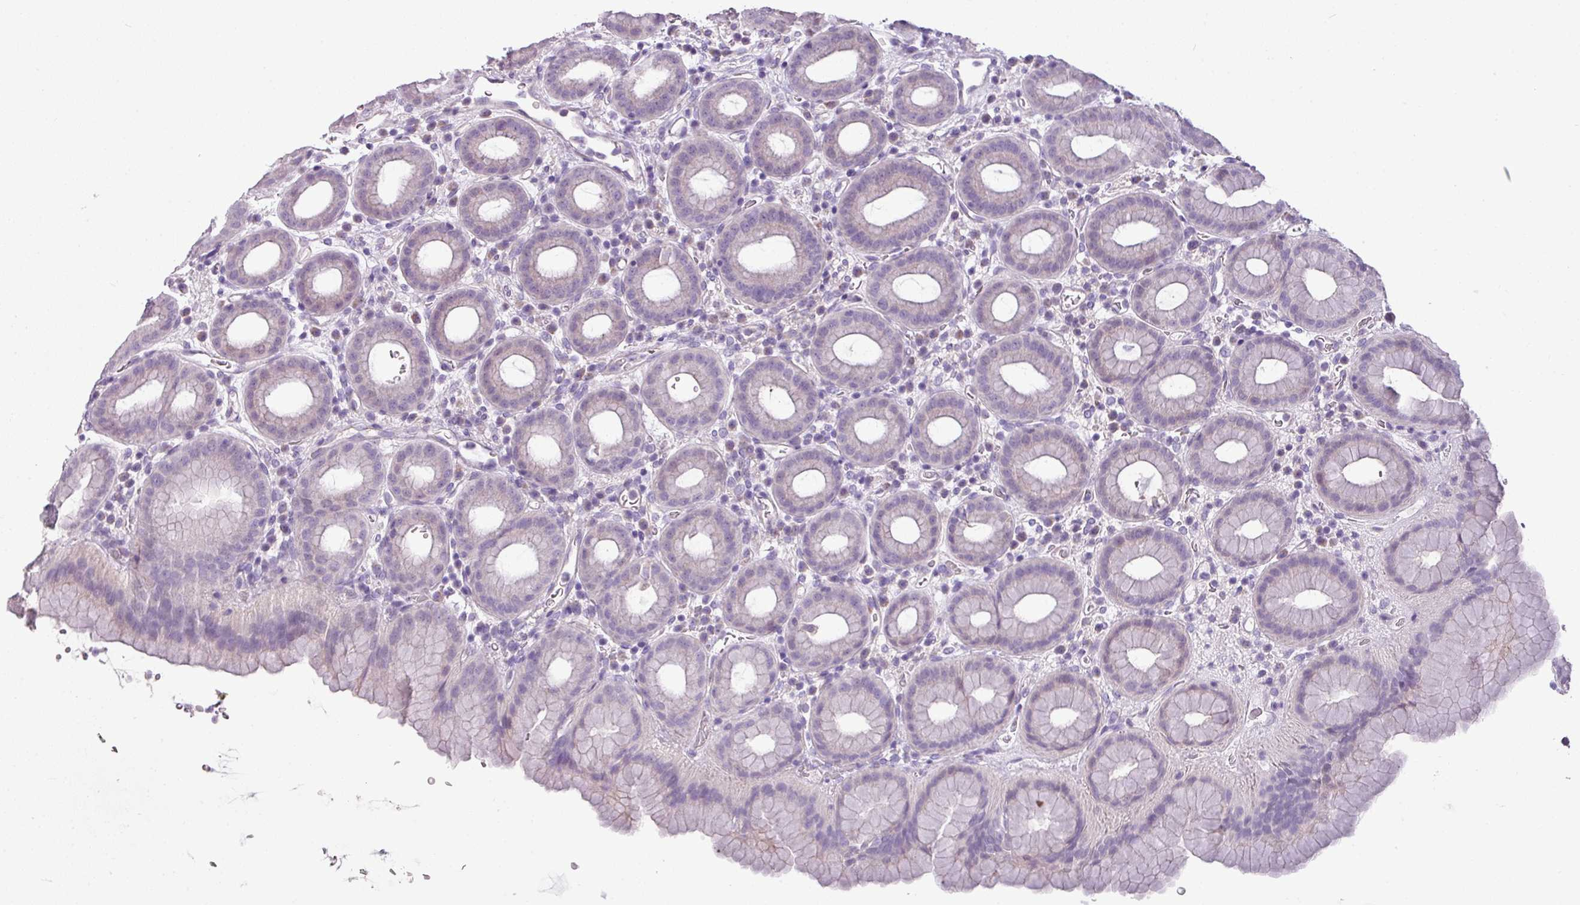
{"staining": {"intensity": "negative", "quantity": "none", "location": "none"}, "tissue": "stomach", "cell_type": "Glandular cells", "image_type": "normal", "snomed": [{"axis": "morphology", "description": "Normal tissue, NOS"}, {"axis": "topography", "description": "Stomach, upper"}, {"axis": "topography", "description": "Stomach, lower"}, {"axis": "topography", "description": "Small intestine"}], "caption": "A high-resolution histopathology image shows IHC staining of unremarkable stomach, which reveals no significant positivity in glandular cells.", "gene": "TMEM178B", "patient": {"sex": "male", "age": 68}}